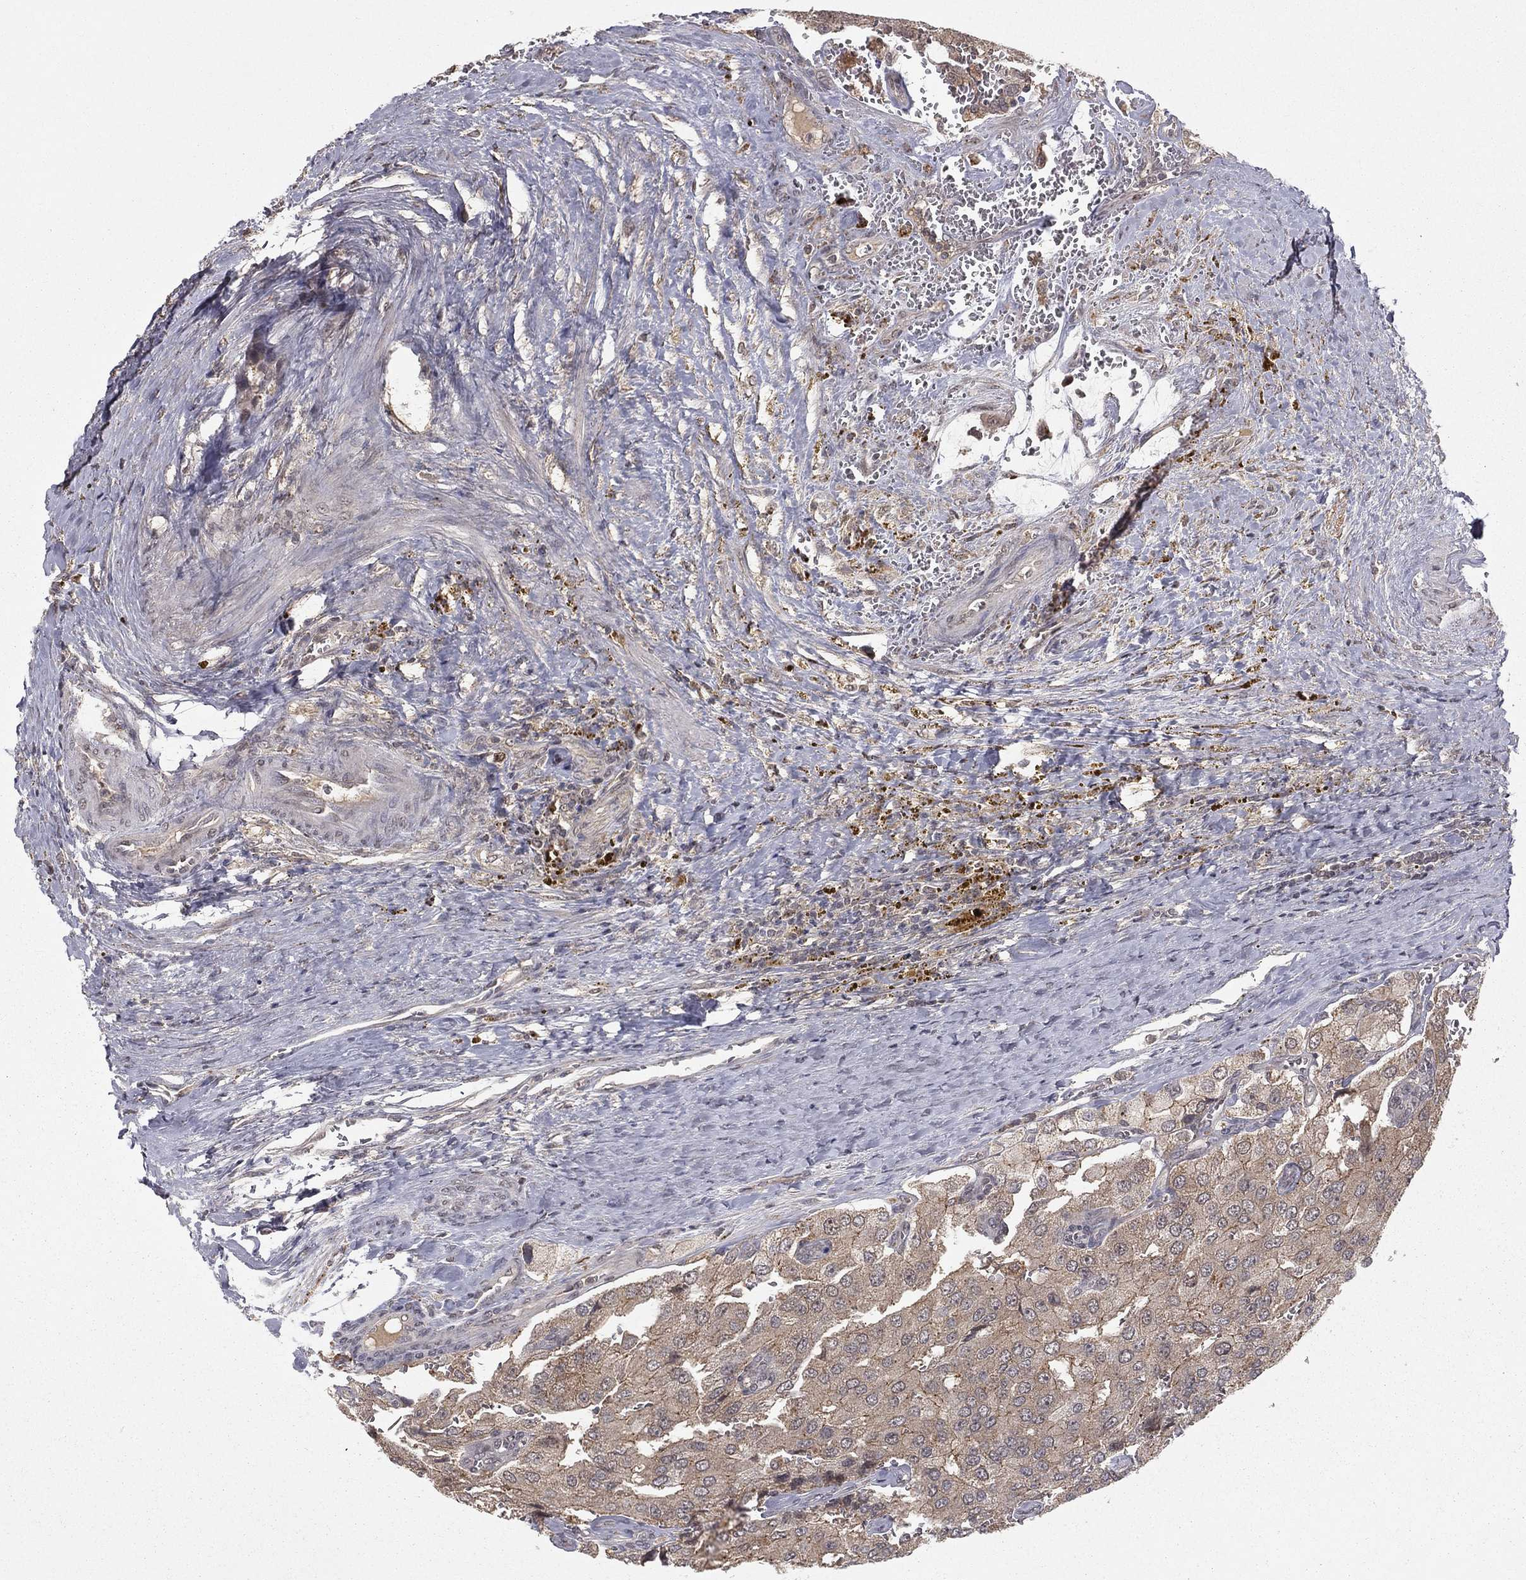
{"staining": {"intensity": "weak", "quantity": "25%-75%", "location": "cytoplasmic/membranous"}, "tissue": "prostate cancer", "cell_type": "Tumor cells", "image_type": "cancer", "snomed": [{"axis": "morphology", "description": "Adenocarcinoma, NOS"}, {"axis": "topography", "description": "Prostate and seminal vesicle, NOS"}, {"axis": "topography", "description": "Prostate"}], "caption": "Tumor cells reveal low levels of weak cytoplasmic/membranous positivity in about 25%-75% of cells in adenocarcinoma (prostate).", "gene": "ZDHHC15", "patient": {"sex": "male", "age": 67}}